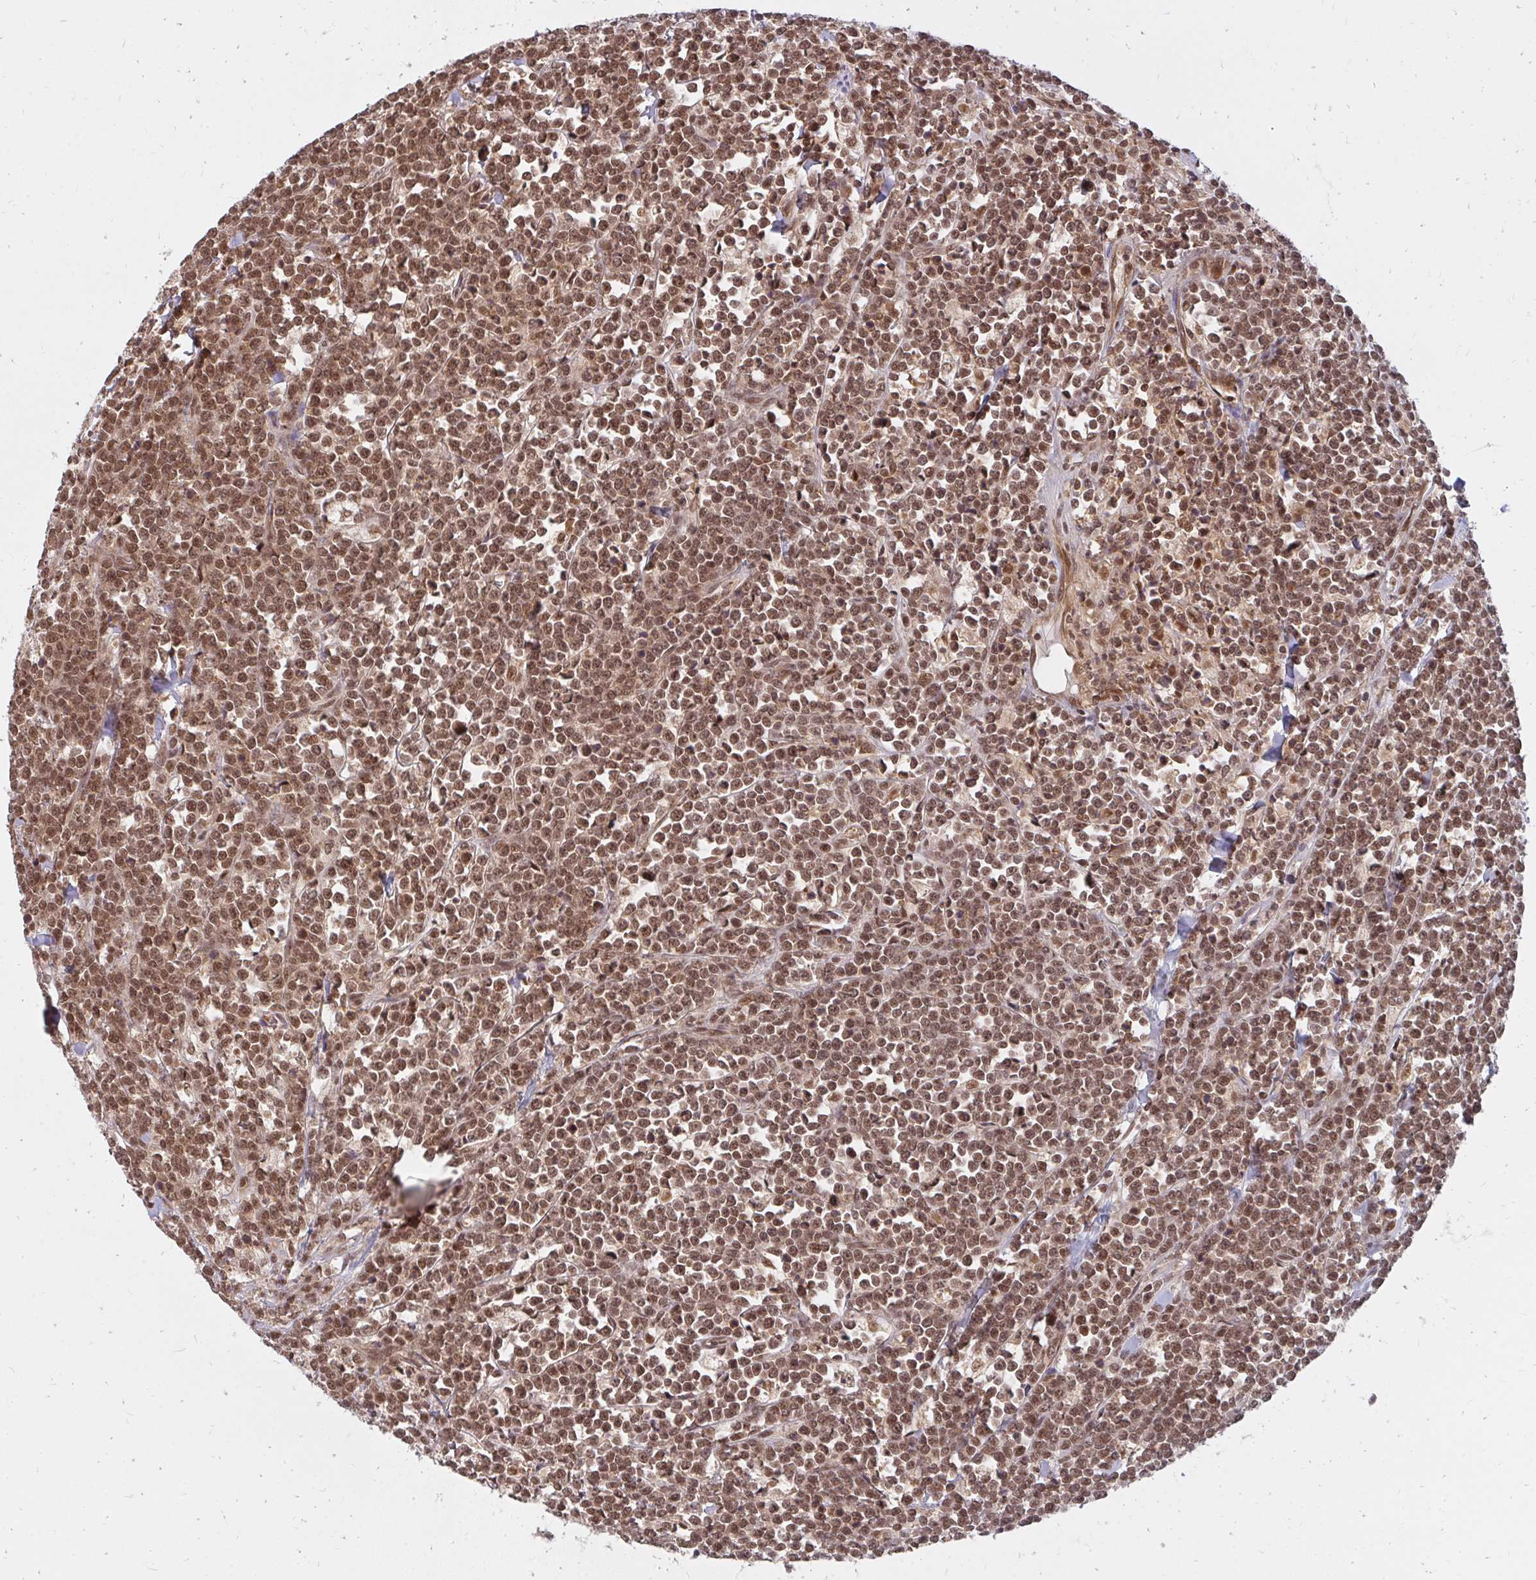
{"staining": {"intensity": "moderate", "quantity": ">75%", "location": "nuclear"}, "tissue": "lymphoma", "cell_type": "Tumor cells", "image_type": "cancer", "snomed": [{"axis": "morphology", "description": "Malignant lymphoma, non-Hodgkin's type, High grade"}, {"axis": "topography", "description": "Small intestine"}, {"axis": "topography", "description": "Colon"}], "caption": "The image demonstrates staining of lymphoma, revealing moderate nuclear protein expression (brown color) within tumor cells.", "gene": "GTF3C6", "patient": {"sex": "male", "age": 8}}